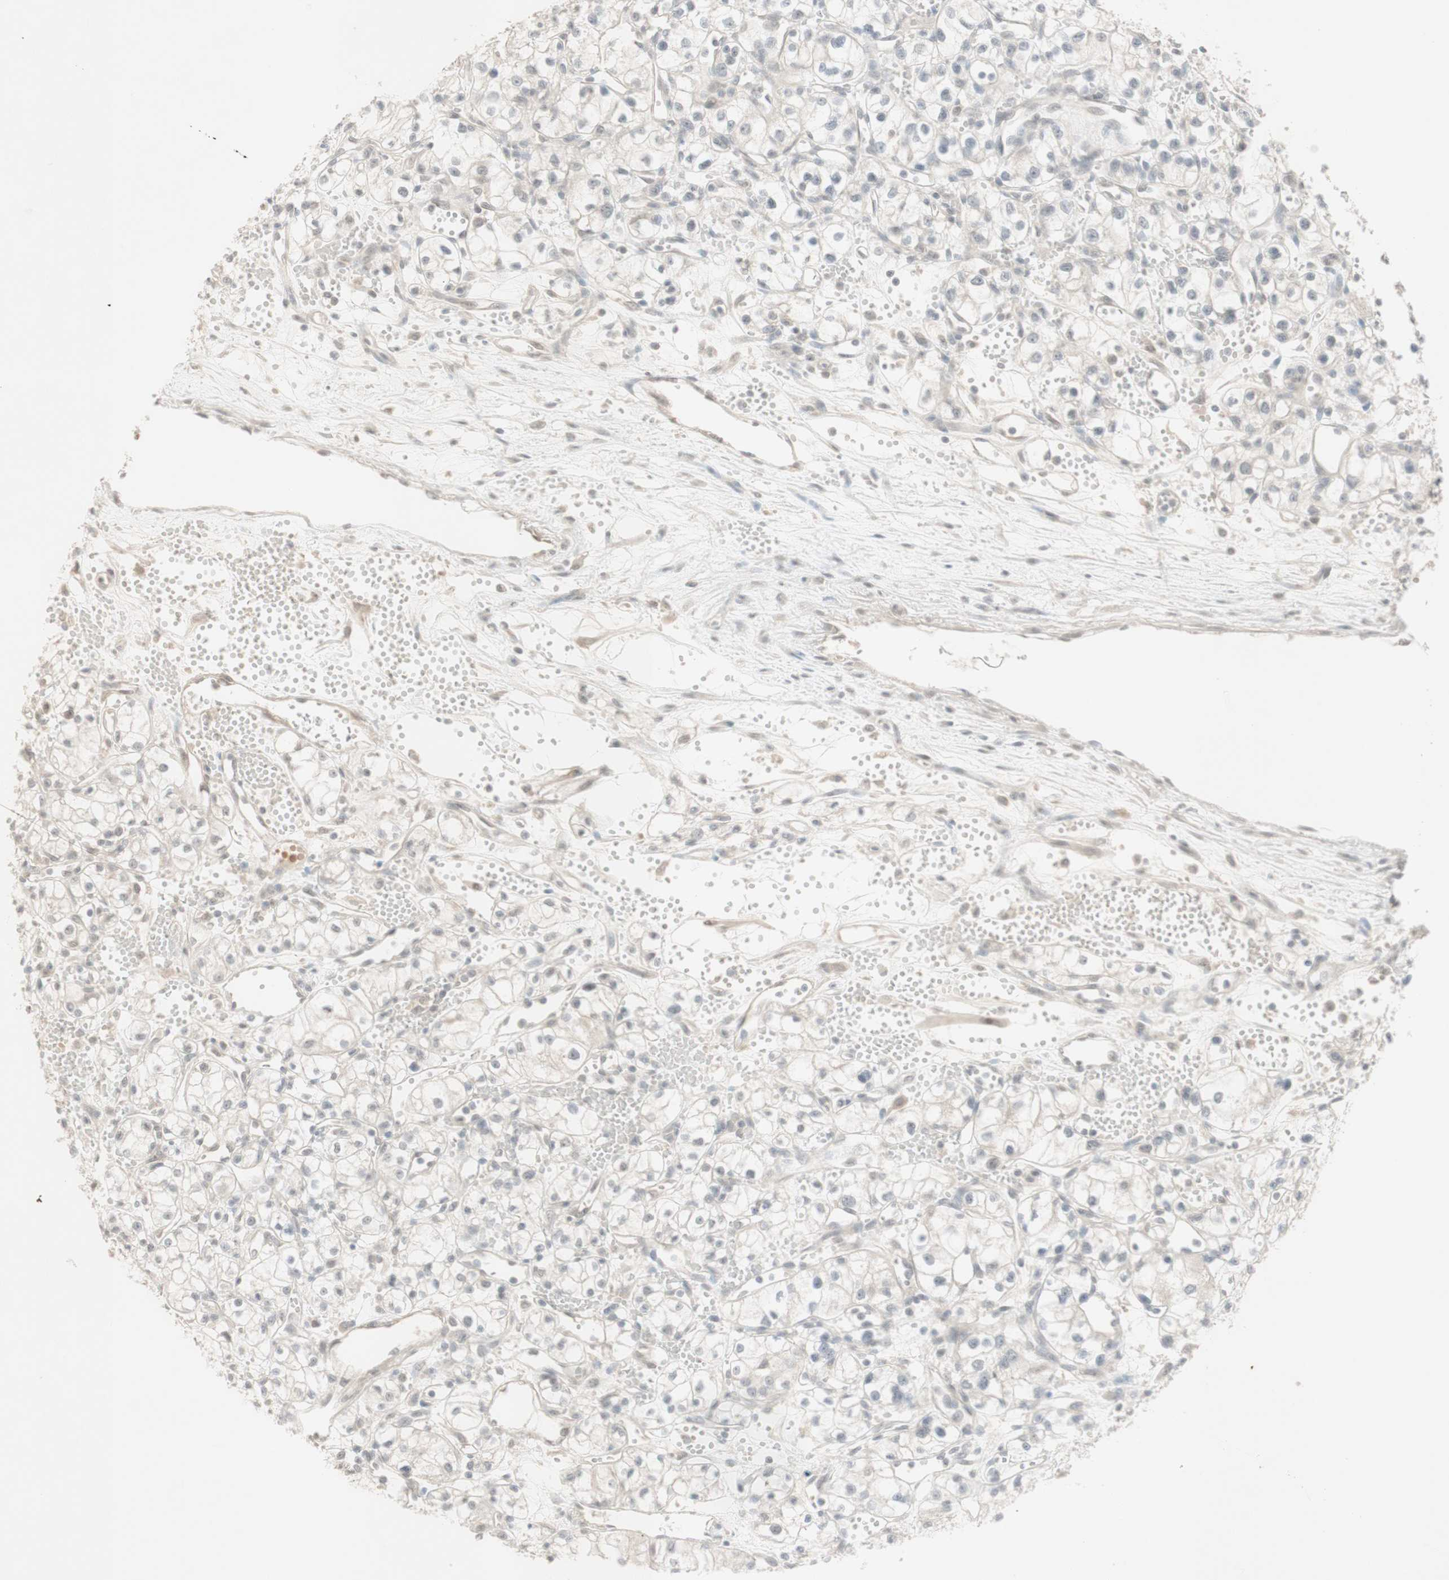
{"staining": {"intensity": "negative", "quantity": "none", "location": "none"}, "tissue": "renal cancer", "cell_type": "Tumor cells", "image_type": "cancer", "snomed": [{"axis": "morphology", "description": "Normal tissue, NOS"}, {"axis": "morphology", "description": "Adenocarcinoma, NOS"}, {"axis": "topography", "description": "Kidney"}], "caption": "Immunohistochemistry of renal cancer displays no expression in tumor cells.", "gene": "PLCD4", "patient": {"sex": "male", "age": 59}}